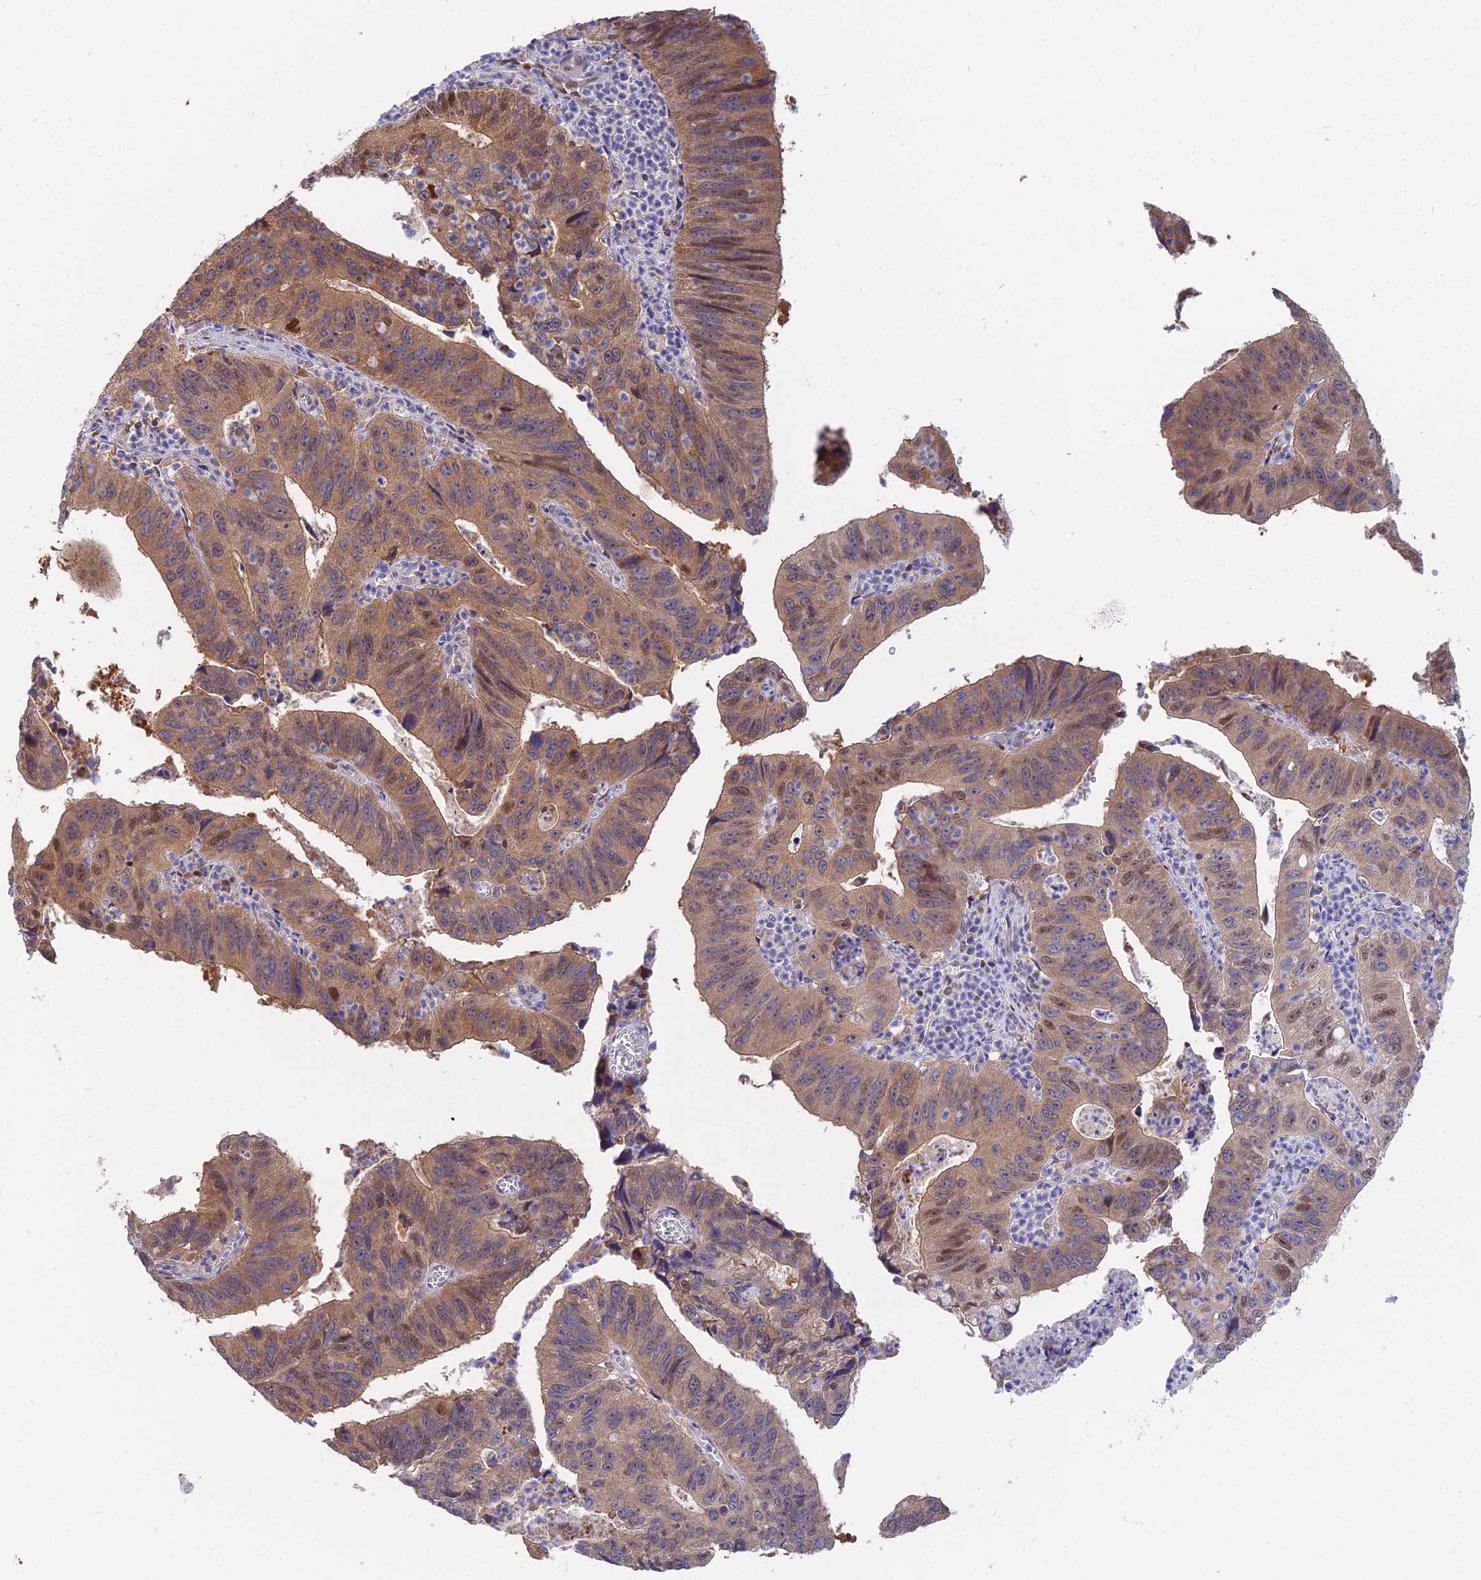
{"staining": {"intensity": "moderate", "quantity": ">75%", "location": "cytoplasmic/membranous,nuclear"}, "tissue": "stomach cancer", "cell_type": "Tumor cells", "image_type": "cancer", "snomed": [{"axis": "morphology", "description": "Adenocarcinoma, NOS"}, {"axis": "topography", "description": "Stomach"}], "caption": "High-magnification brightfield microscopy of stomach adenocarcinoma stained with DAB (brown) and counterstained with hematoxylin (blue). tumor cells exhibit moderate cytoplasmic/membranous and nuclear expression is present in approximately>75% of cells. (Stains: DAB in brown, nuclei in blue, Microscopy: brightfield microscopy at high magnification).", "gene": "DNPEP", "patient": {"sex": "male", "age": 59}}